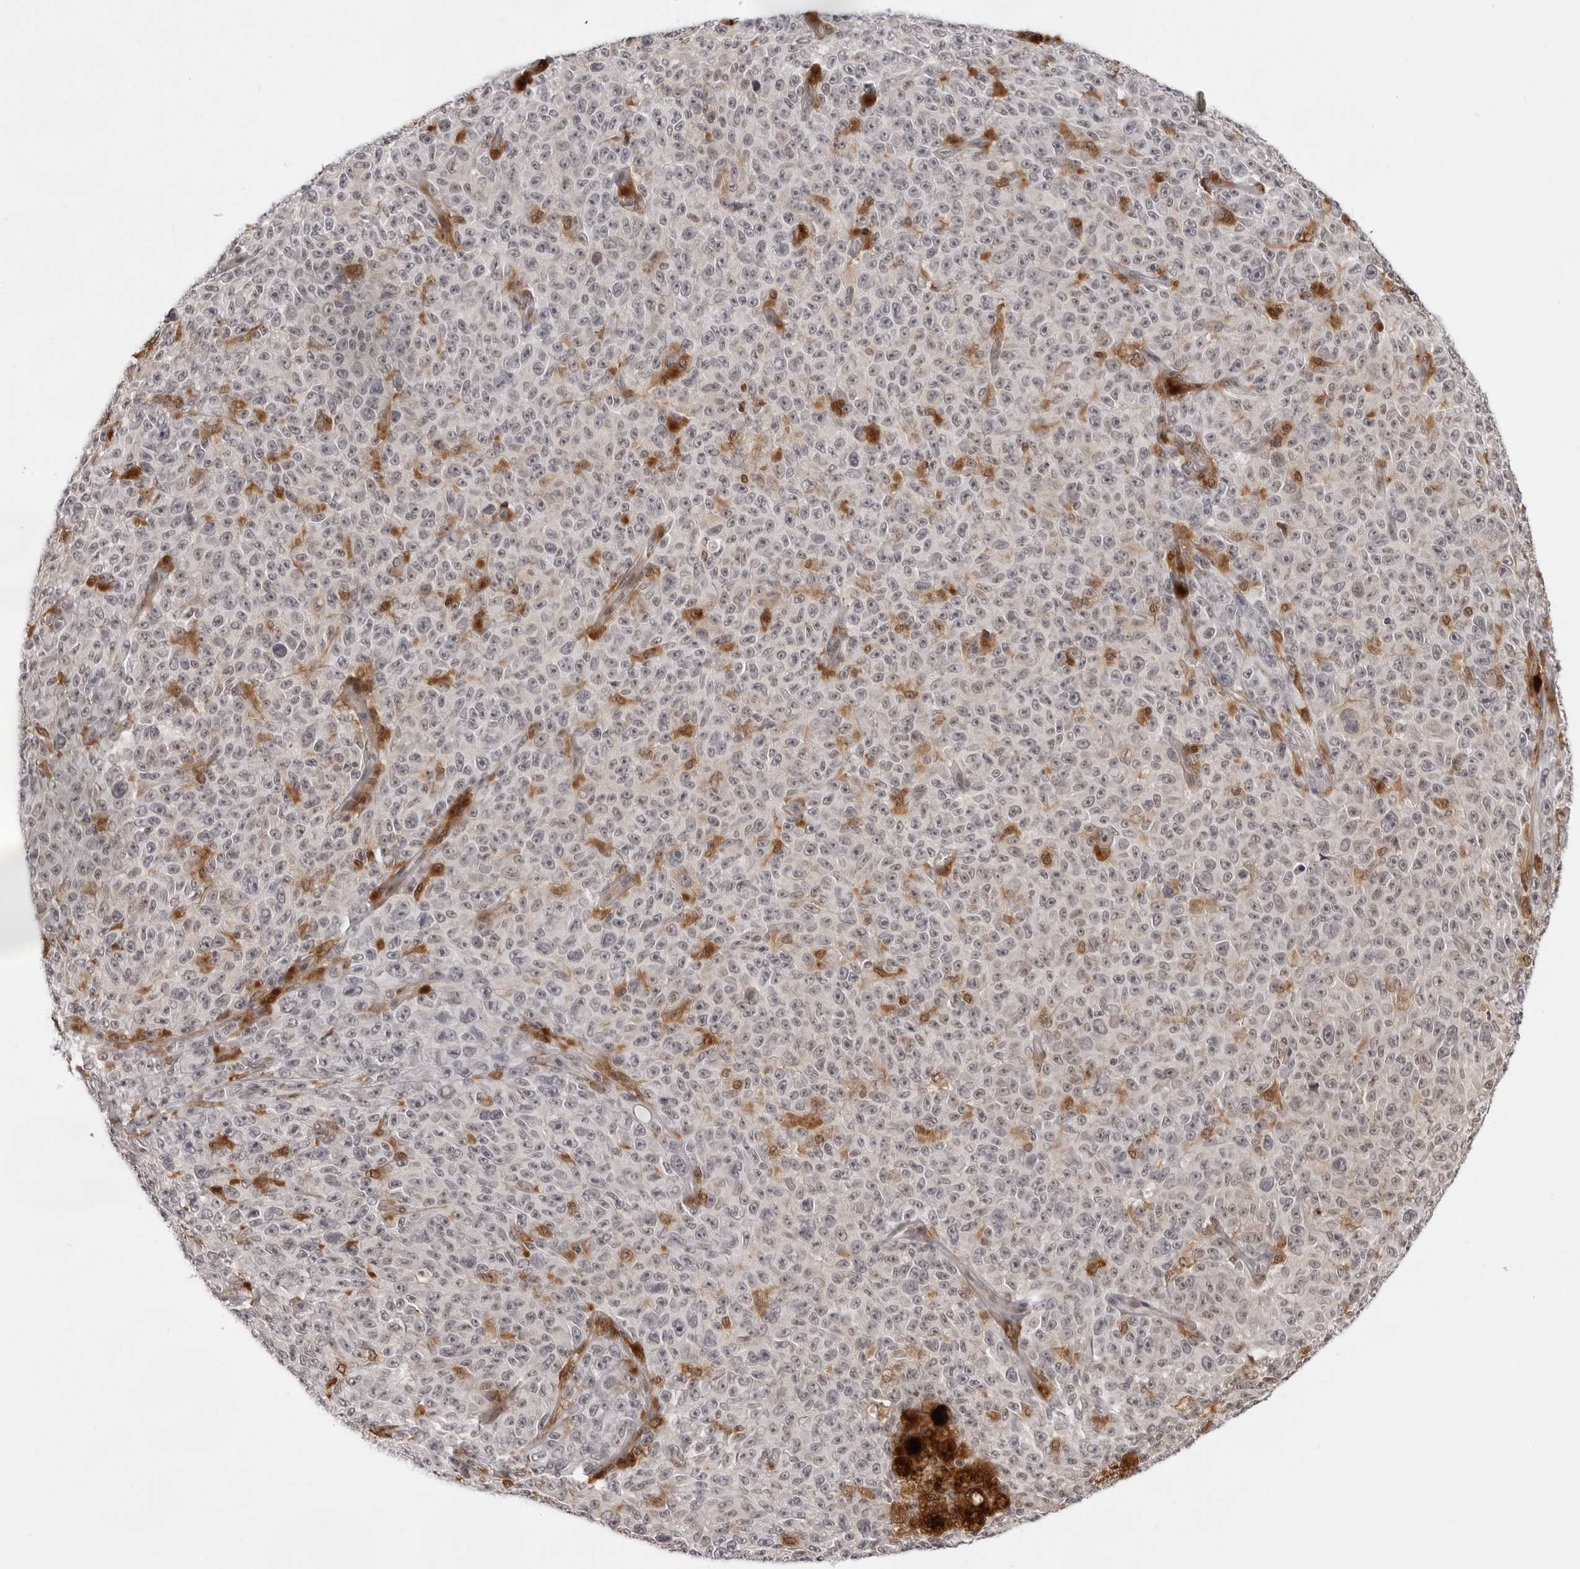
{"staining": {"intensity": "weak", "quantity": "25%-75%", "location": "nuclear"}, "tissue": "melanoma", "cell_type": "Tumor cells", "image_type": "cancer", "snomed": [{"axis": "morphology", "description": "Malignant melanoma, NOS"}, {"axis": "topography", "description": "Skin"}], "caption": "This is a micrograph of IHC staining of melanoma, which shows weak positivity in the nuclear of tumor cells.", "gene": "SRGAP2", "patient": {"sex": "female", "age": 82}}